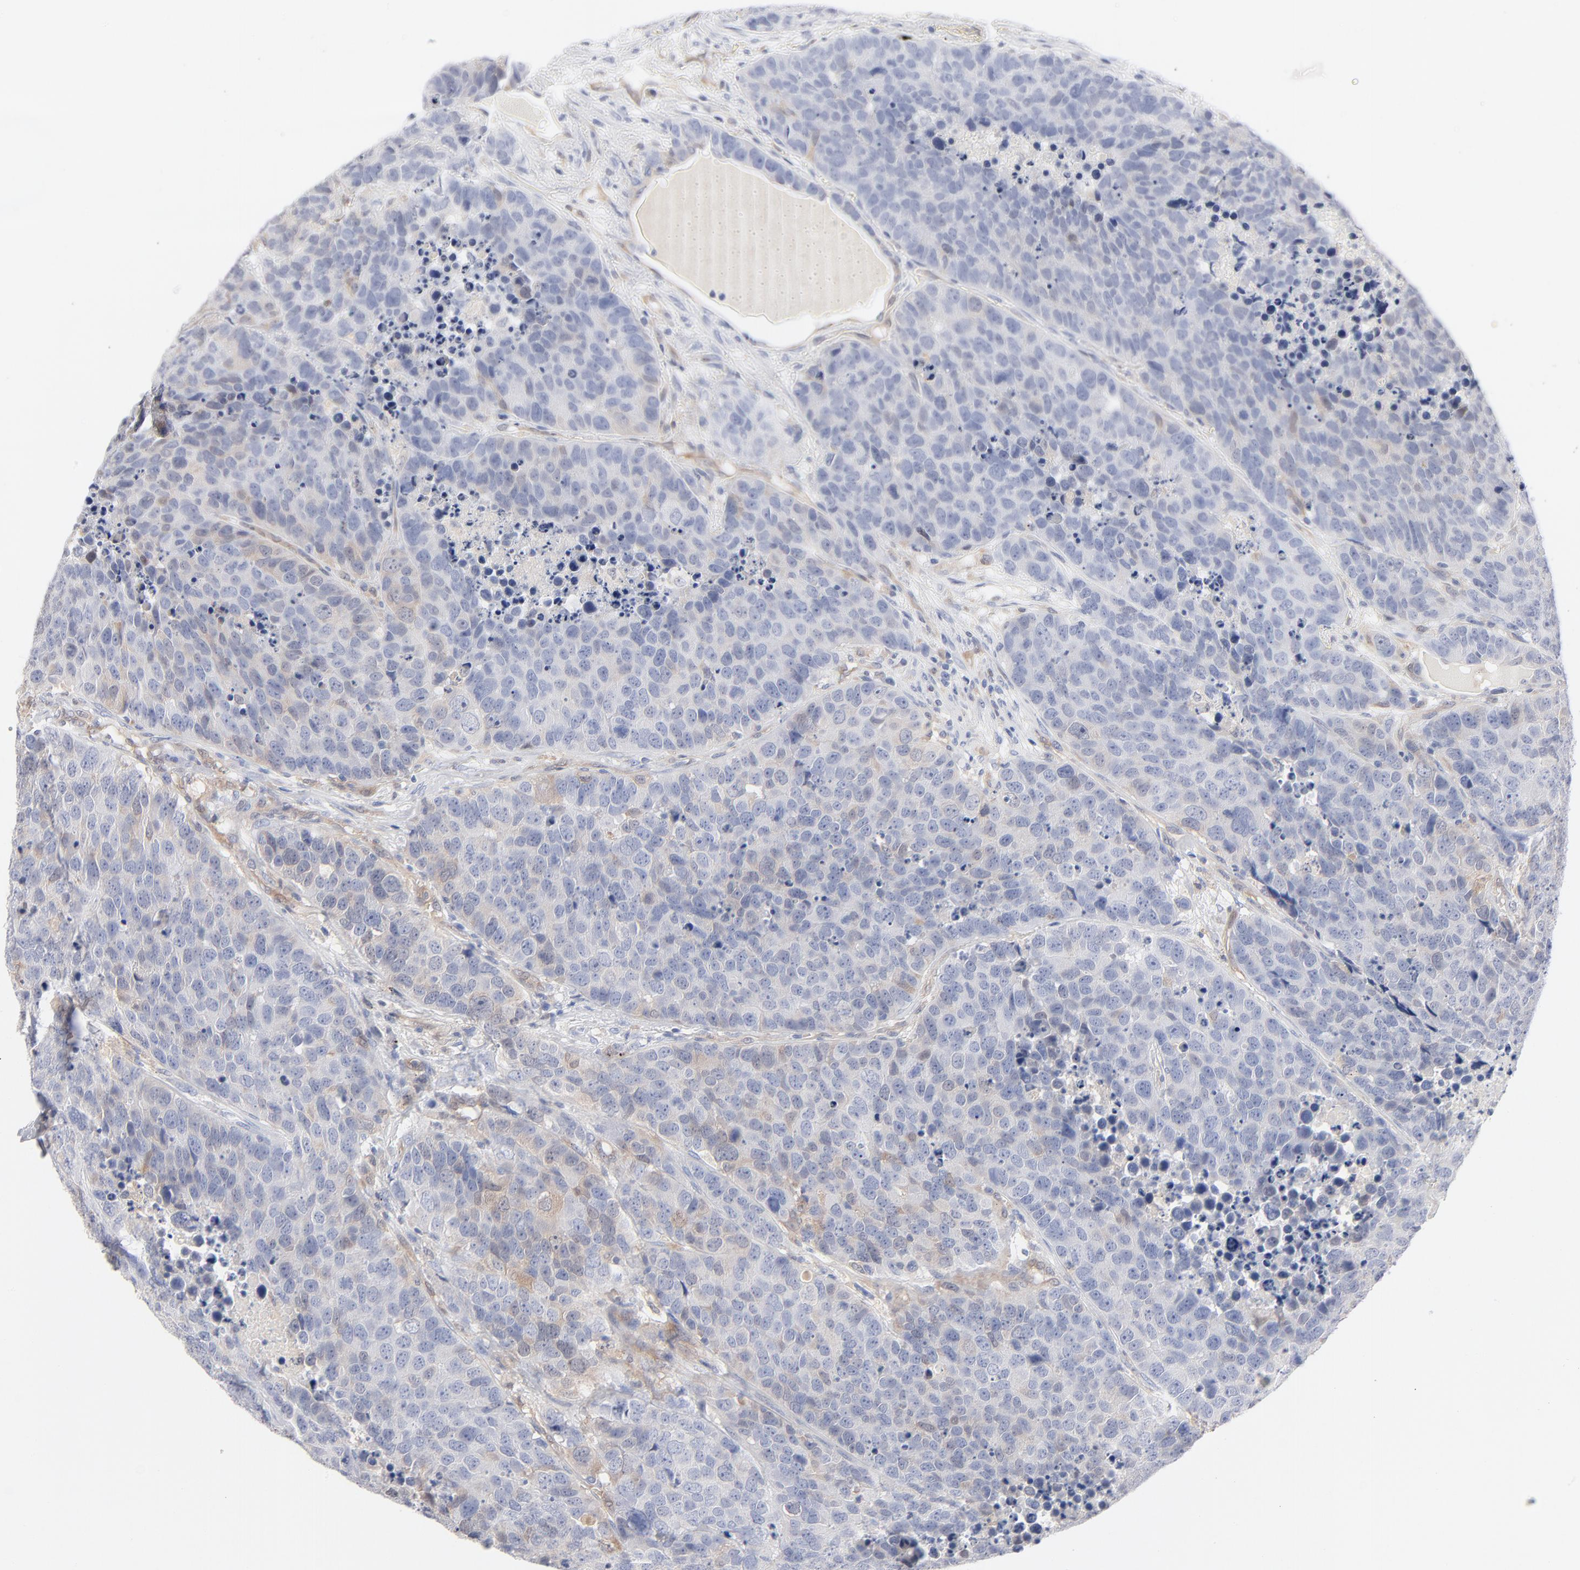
{"staining": {"intensity": "negative", "quantity": "none", "location": "none"}, "tissue": "carcinoid", "cell_type": "Tumor cells", "image_type": "cancer", "snomed": [{"axis": "morphology", "description": "Carcinoid, malignant, NOS"}, {"axis": "topography", "description": "Lung"}], "caption": "IHC image of human carcinoid (malignant) stained for a protein (brown), which reveals no expression in tumor cells. (DAB (3,3'-diaminobenzidine) IHC, high magnification).", "gene": "ARRB1", "patient": {"sex": "male", "age": 60}}